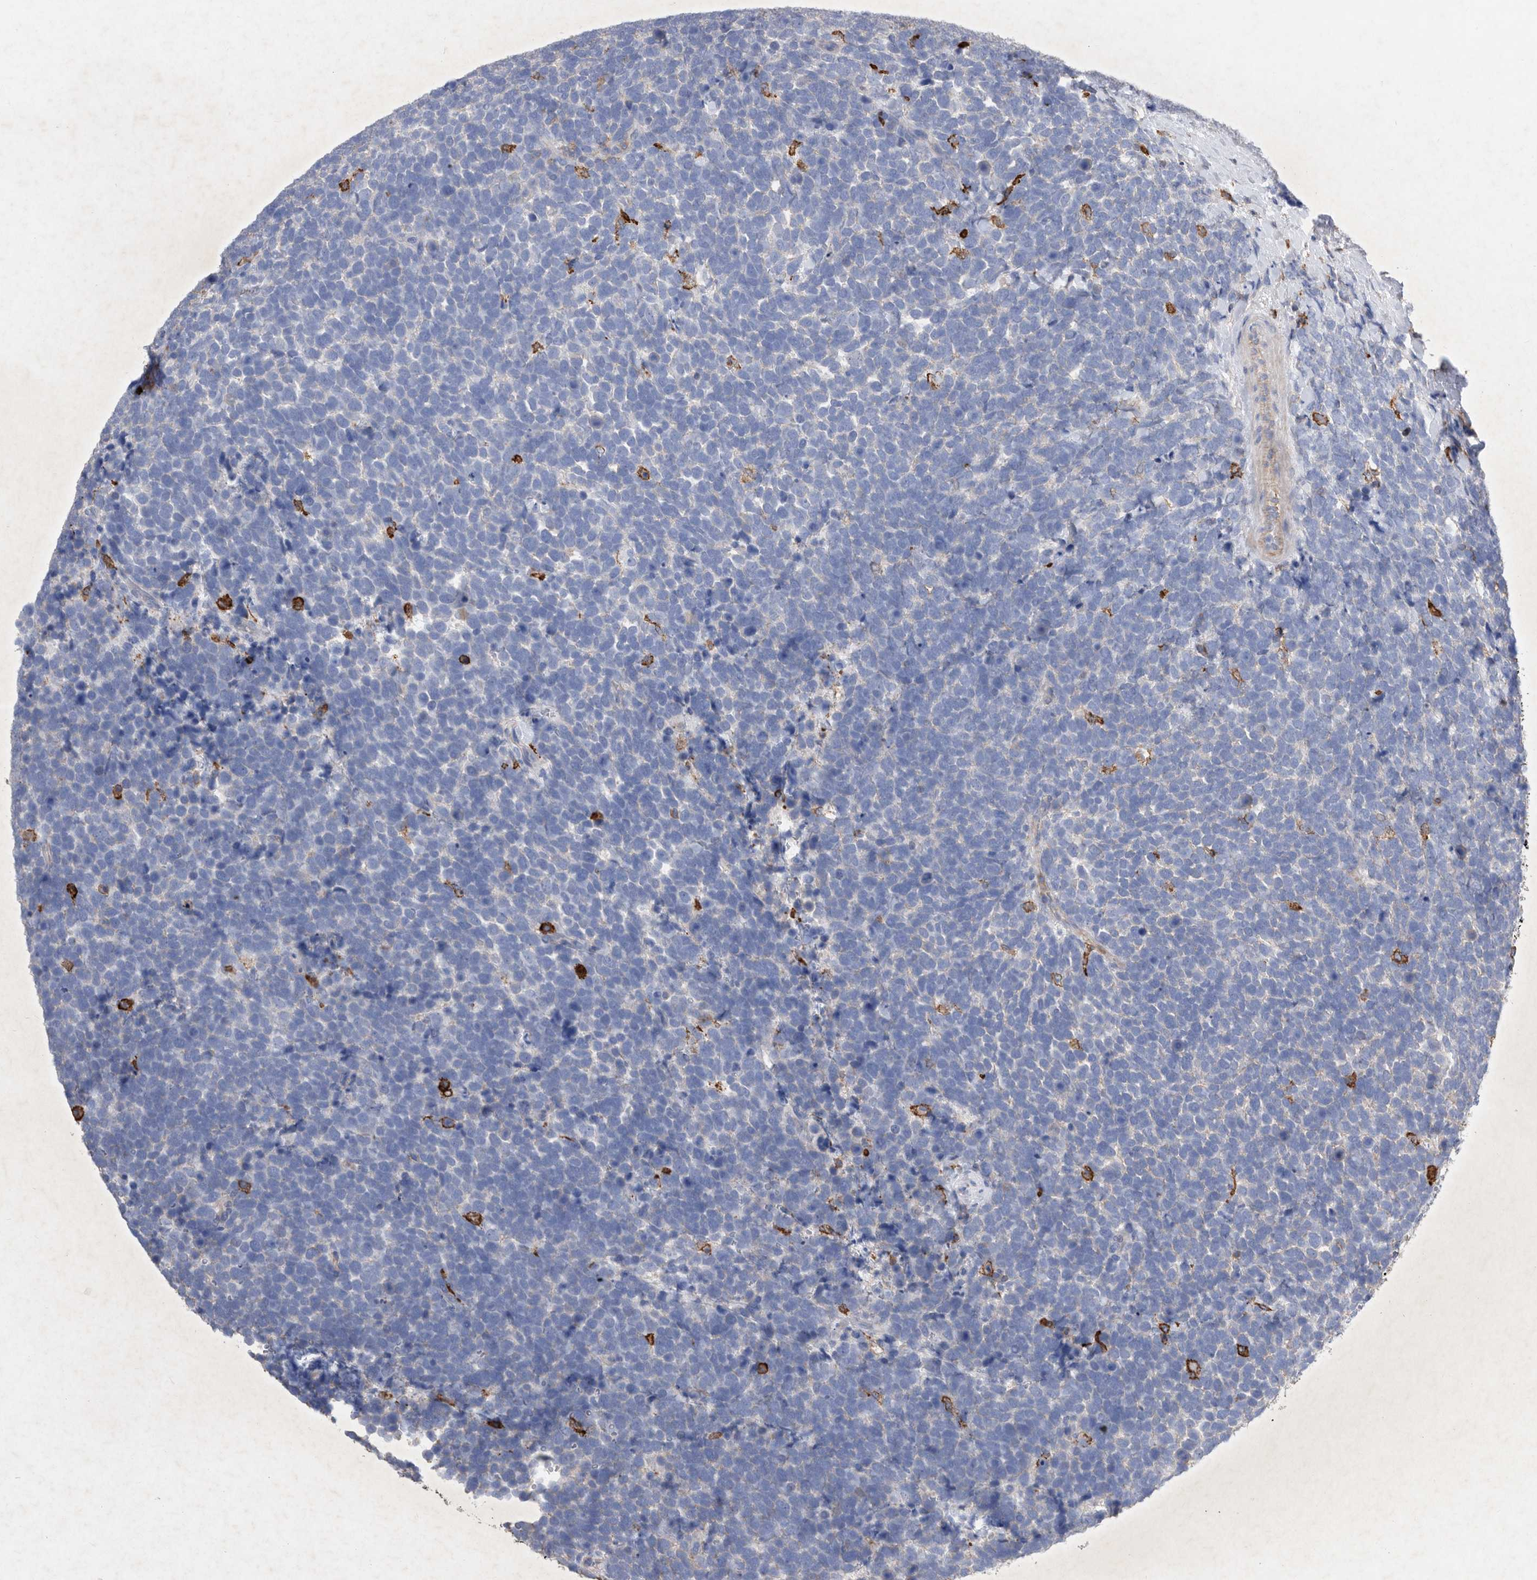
{"staining": {"intensity": "negative", "quantity": "none", "location": "none"}, "tissue": "urothelial cancer", "cell_type": "Tumor cells", "image_type": "cancer", "snomed": [{"axis": "morphology", "description": "Urothelial carcinoma, High grade"}, {"axis": "topography", "description": "Urinary bladder"}], "caption": "Immunohistochemistry of human high-grade urothelial carcinoma displays no expression in tumor cells.", "gene": "MS4A4A", "patient": {"sex": "female", "age": 82}}